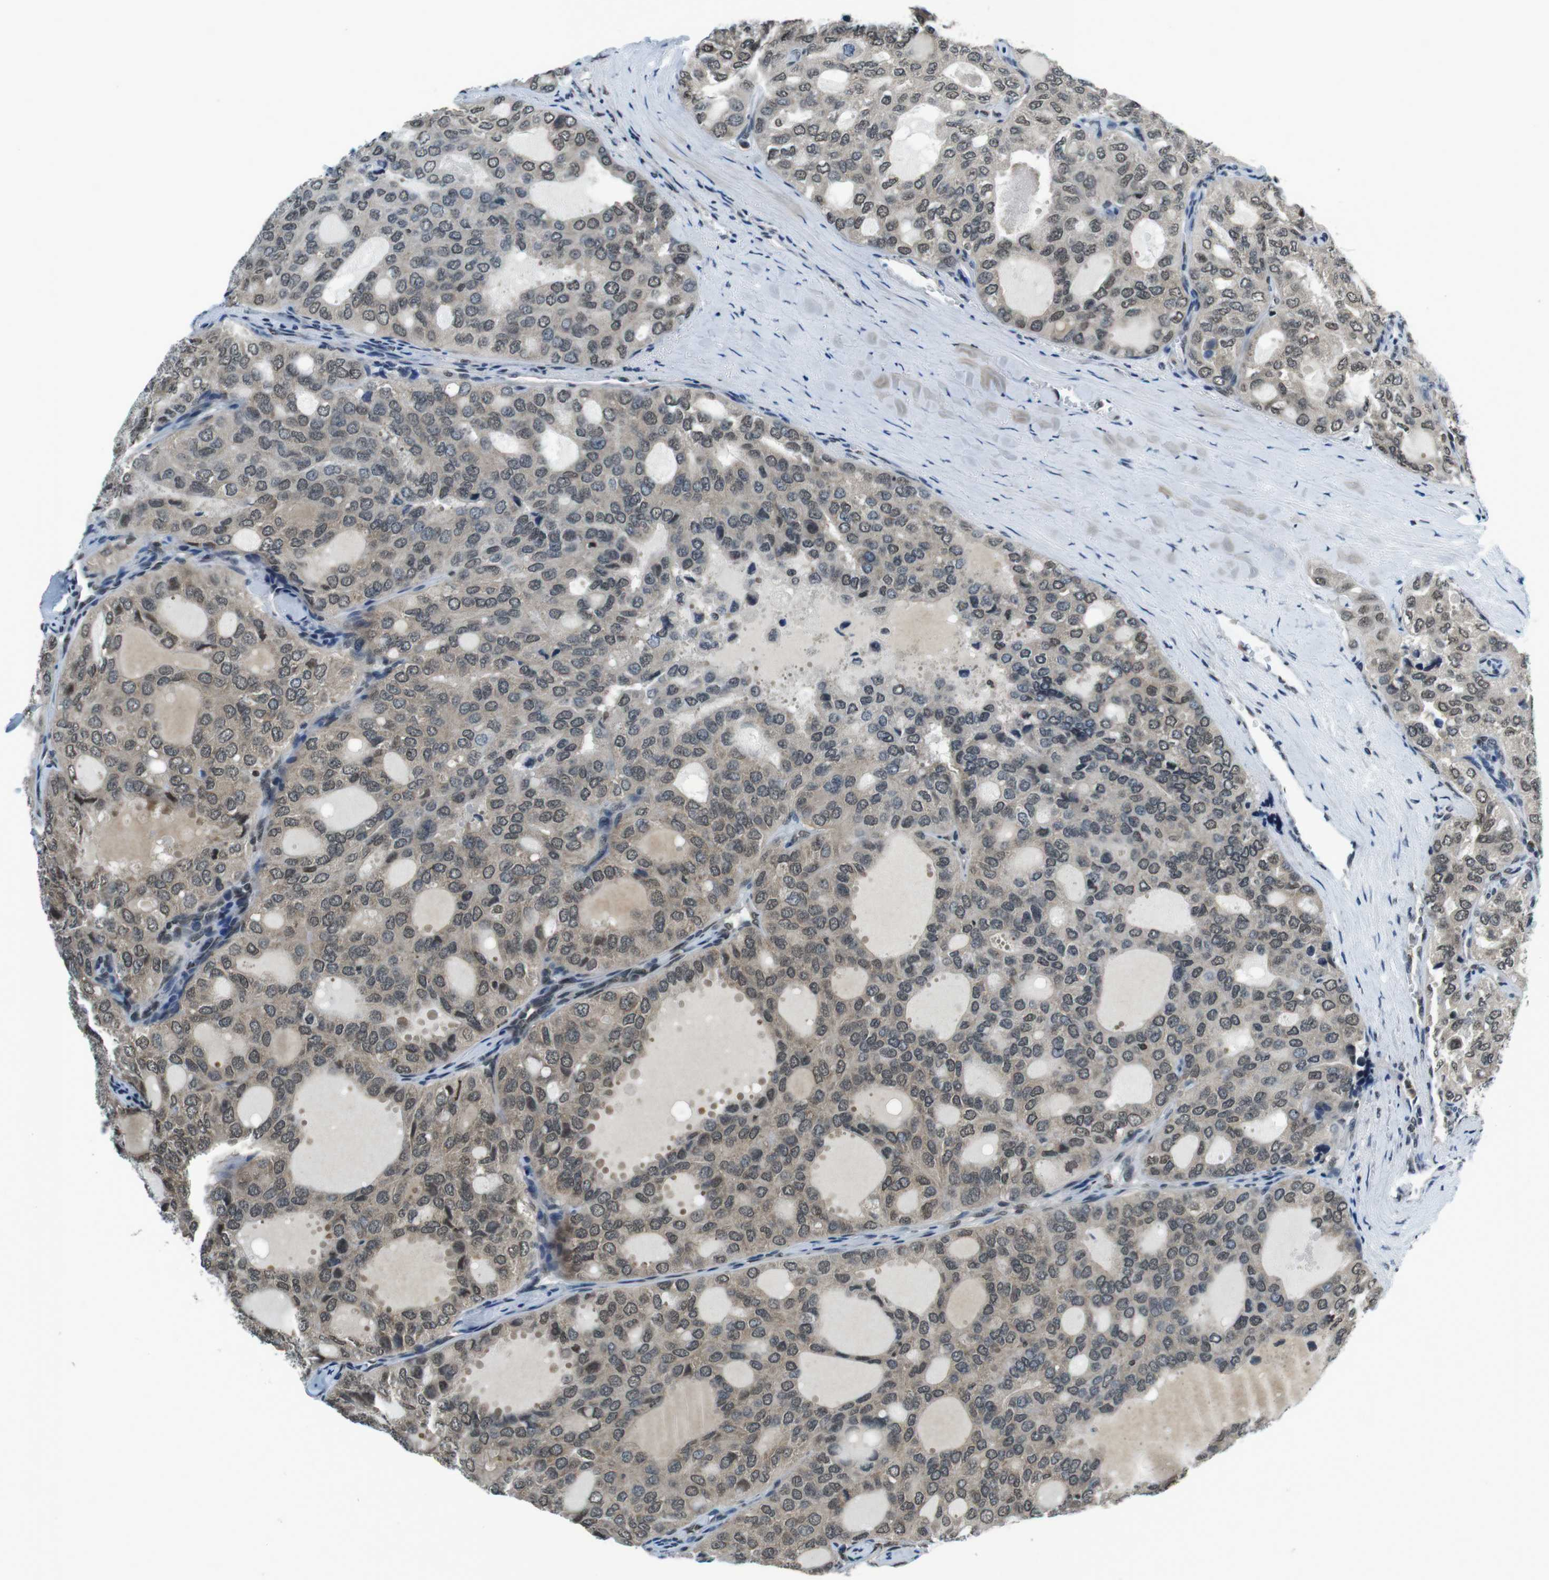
{"staining": {"intensity": "weak", "quantity": "25%-75%", "location": "cytoplasmic/membranous,nuclear"}, "tissue": "thyroid cancer", "cell_type": "Tumor cells", "image_type": "cancer", "snomed": [{"axis": "morphology", "description": "Follicular adenoma carcinoma, NOS"}, {"axis": "topography", "description": "Thyroid gland"}], "caption": "This is an image of immunohistochemistry (IHC) staining of thyroid follicular adenoma carcinoma, which shows weak staining in the cytoplasmic/membranous and nuclear of tumor cells.", "gene": "NEK4", "patient": {"sex": "male", "age": 75}}